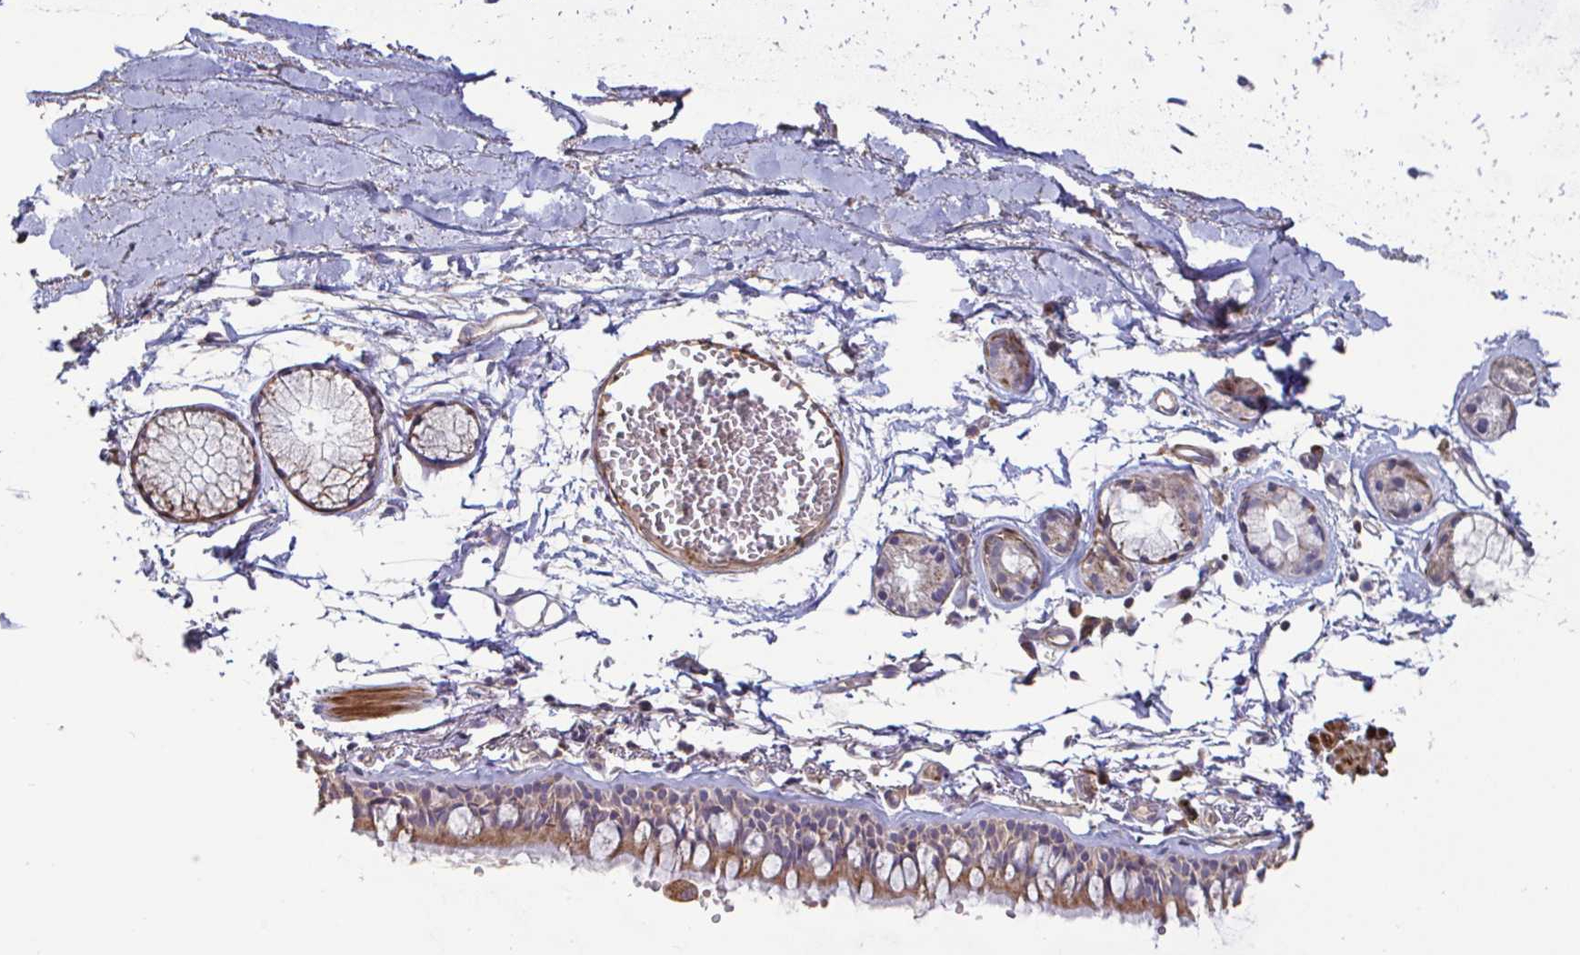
{"staining": {"intensity": "moderate", "quantity": ">75%", "location": "cytoplasmic/membranous"}, "tissue": "bronchus", "cell_type": "Respiratory epithelial cells", "image_type": "normal", "snomed": [{"axis": "morphology", "description": "Normal tissue, NOS"}, {"axis": "topography", "description": "Cartilage tissue"}, {"axis": "topography", "description": "Bronchus"}, {"axis": "topography", "description": "Peripheral nerve tissue"}], "caption": "Immunohistochemistry micrograph of unremarkable bronchus: bronchus stained using IHC displays medium levels of moderate protein expression localized specifically in the cytoplasmic/membranous of respiratory epithelial cells, appearing as a cytoplasmic/membranous brown color.", "gene": "SPRY1", "patient": {"sex": "female", "age": 59}}